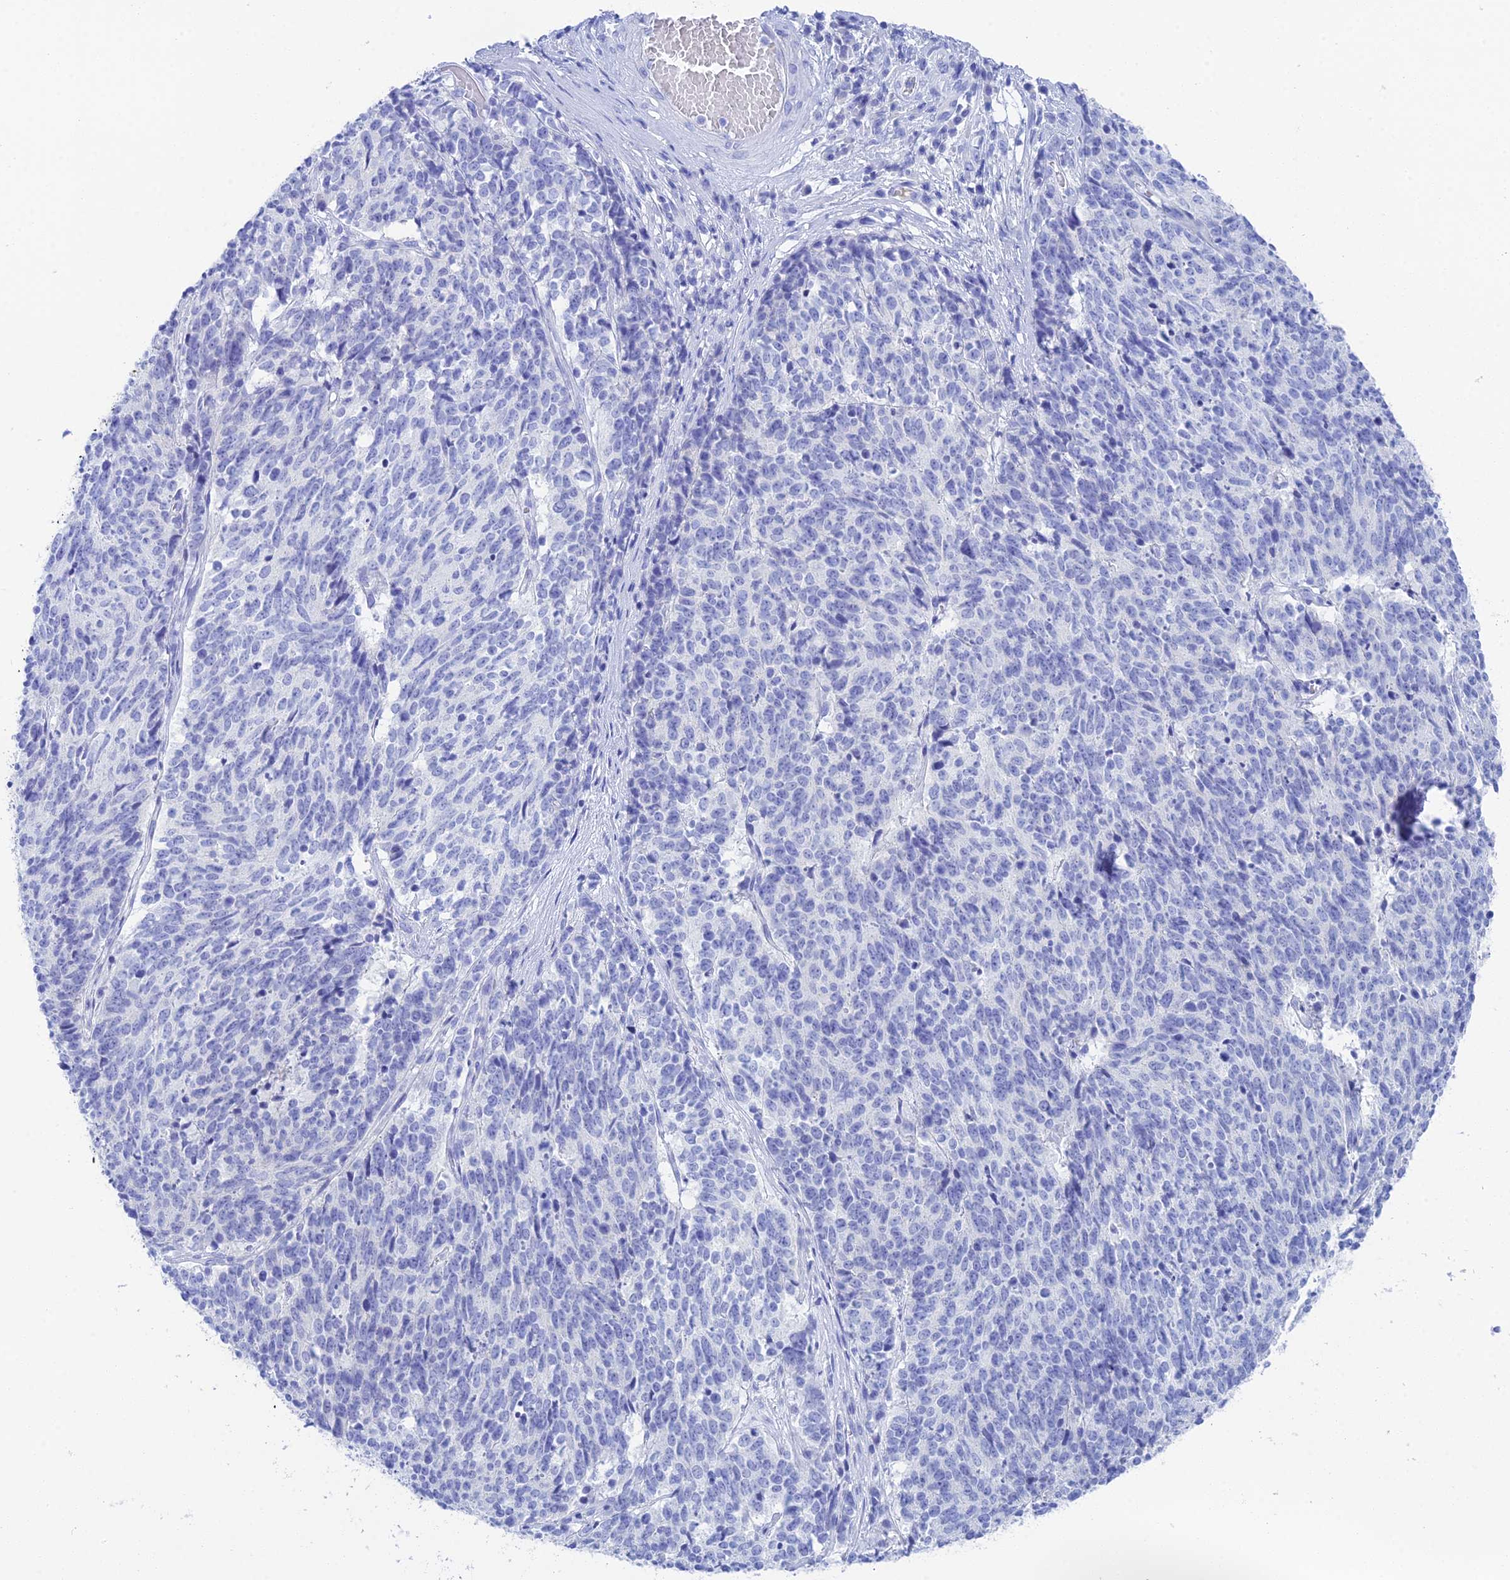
{"staining": {"intensity": "negative", "quantity": "none", "location": "none"}, "tissue": "cervical cancer", "cell_type": "Tumor cells", "image_type": "cancer", "snomed": [{"axis": "morphology", "description": "Squamous cell carcinoma, NOS"}, {"axis": "topography", "description": "Cervix"}], "caption": "IHC histopathology image of neoplastic tissue: cervical cancer (squamous cell carcinoma) stained with DAB (3,3'-diaminobenzidine) displays no significant protein positivity in tumor cells. The staining was performed using DAB to visualize the protein expression in brown, while the nuclei were stained in blue with hematoxylin (Magnification: 20x).", "gene": "REG1A", "patient": {"sex": "female", "age": 29}}